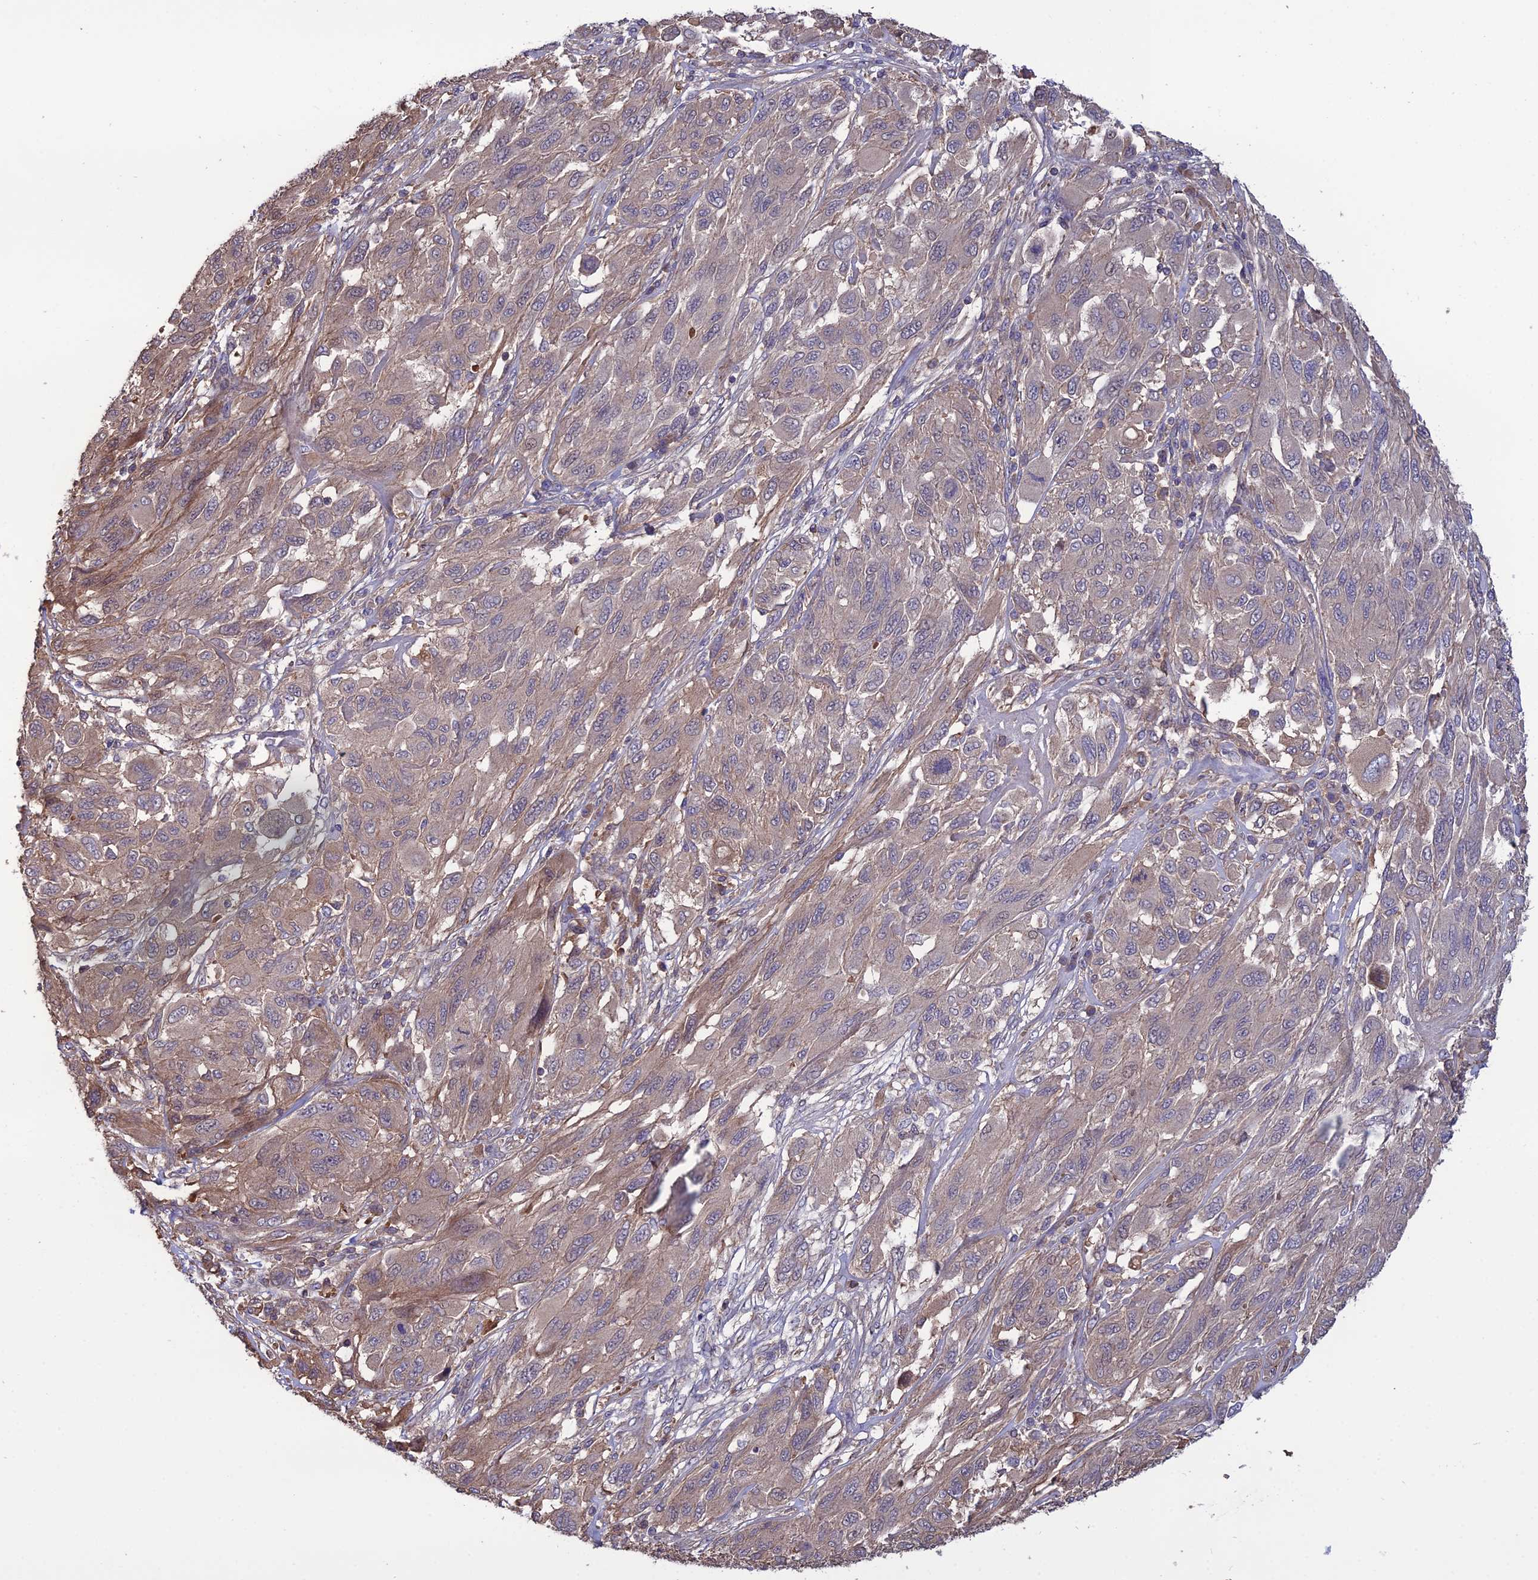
{"staining": {"intensity": "weak", "quantity": "<25%", "location": "cytoplasmic/membranous"}, "tissue": "melanoma", "cell_type": "Tumor cells", "image_type": "cancer", "snomed": [{"axis": "morphology", "description": "Malignant melanoma, NOS"}, {"axis": "topography", "description": "Skin"}], "caption": "Tumor cells show no significant protein positivity in melanoma. (DAB (3,3'-diaminobenzidine) immunohistochemistry (IHC) visualized using brightfield microscopy, high magnification).", "gene": "GALR2", "patient": {"sex": "female", "age": 91}}